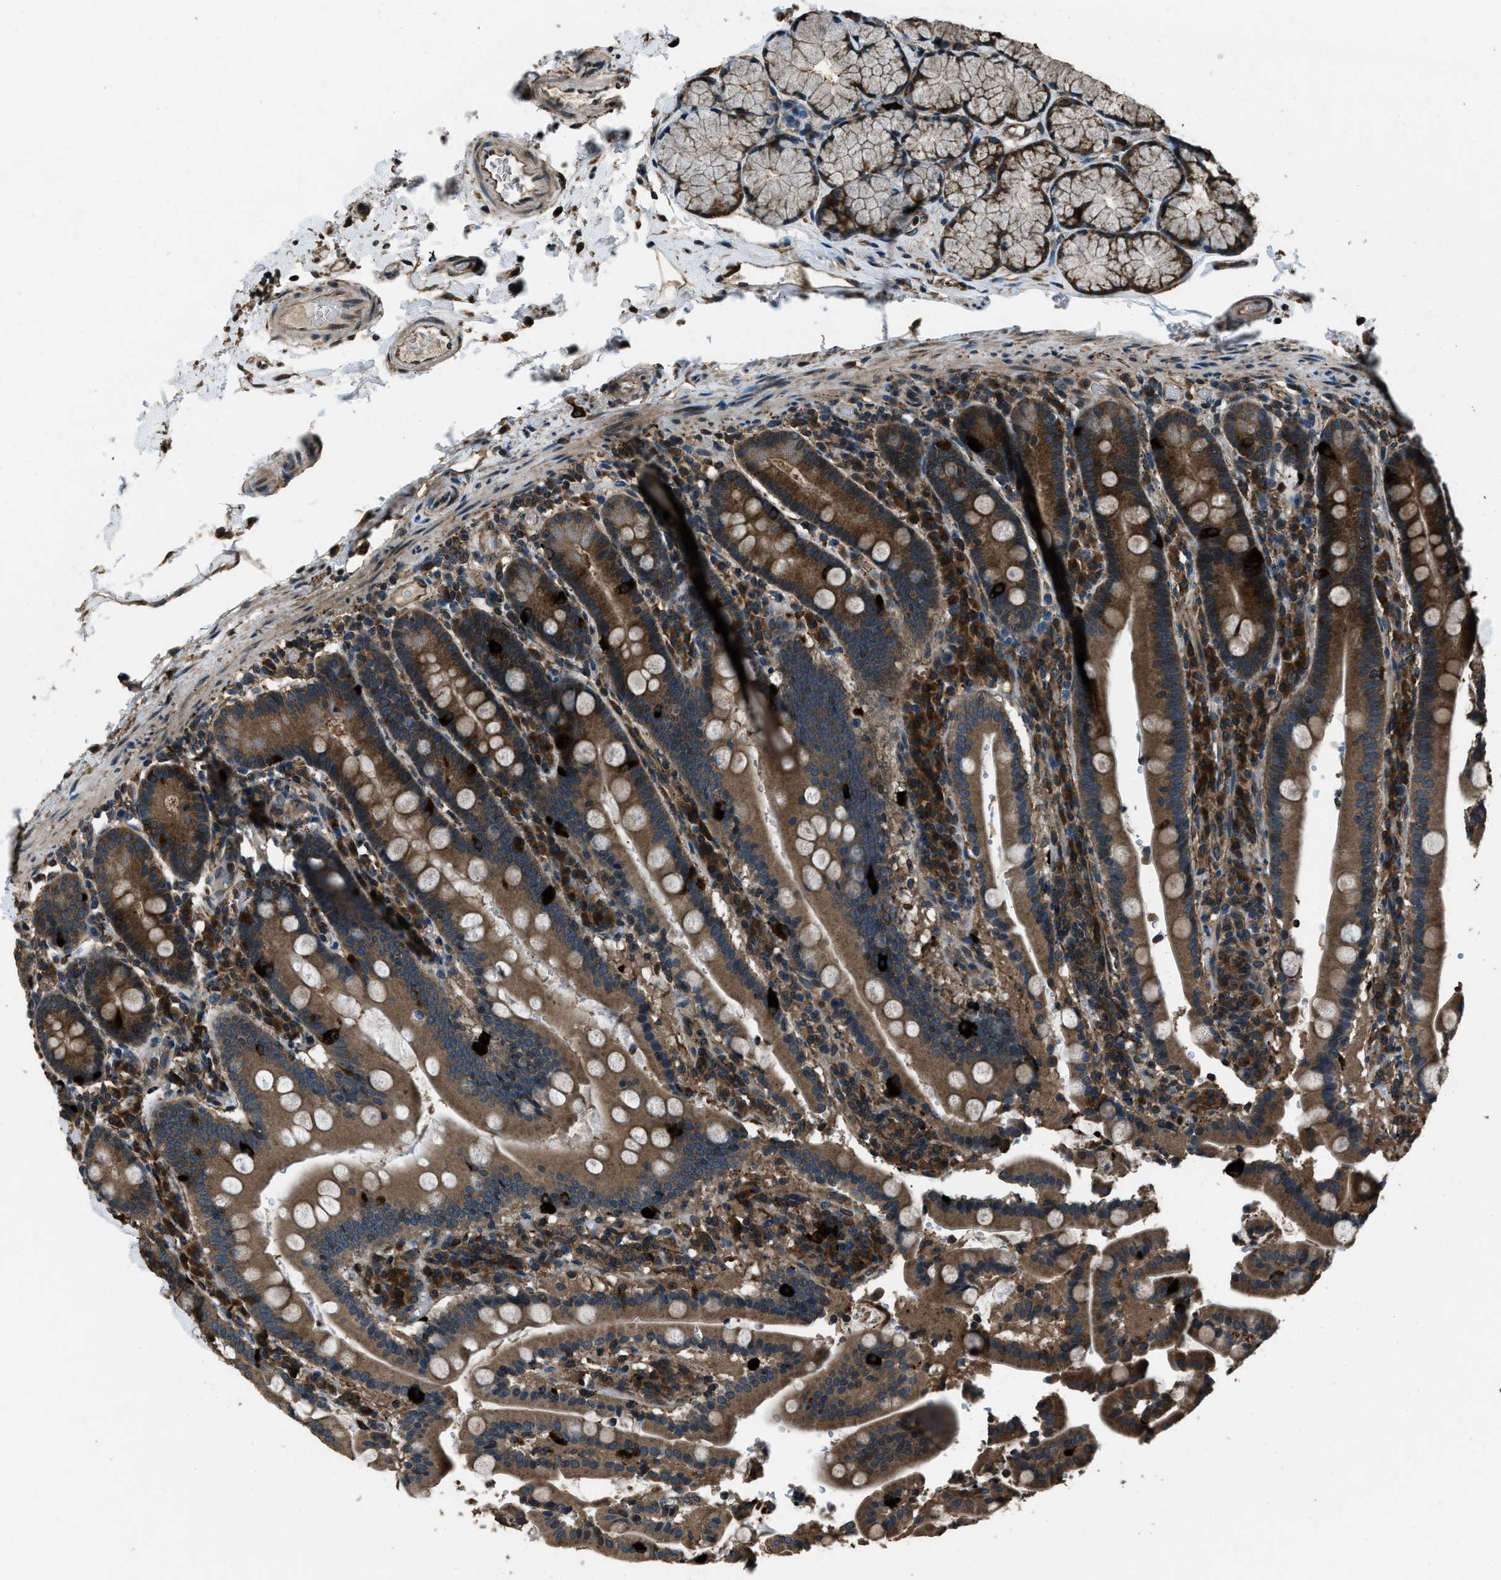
{"staining": {"intensity": "strong", "quantity": ">75%", "location": "cytoplasmic/membranous"}, "tissue": "duodenum", "cell_type": "Glandular cells", "image_type": "normal", "snomed": [{"axis": "morphology", "description": "Normal tissue, NOS"}, {"axis": "topography", "description": "Small intestine, NOS"}], "caption": "Glandular cells show high levels of strong cytoplasmic/membranous positivity in about >75% of cells in normal human duodenum.", "gene": "TRIM4", "patient": {"sex": "female", "age": 71}}